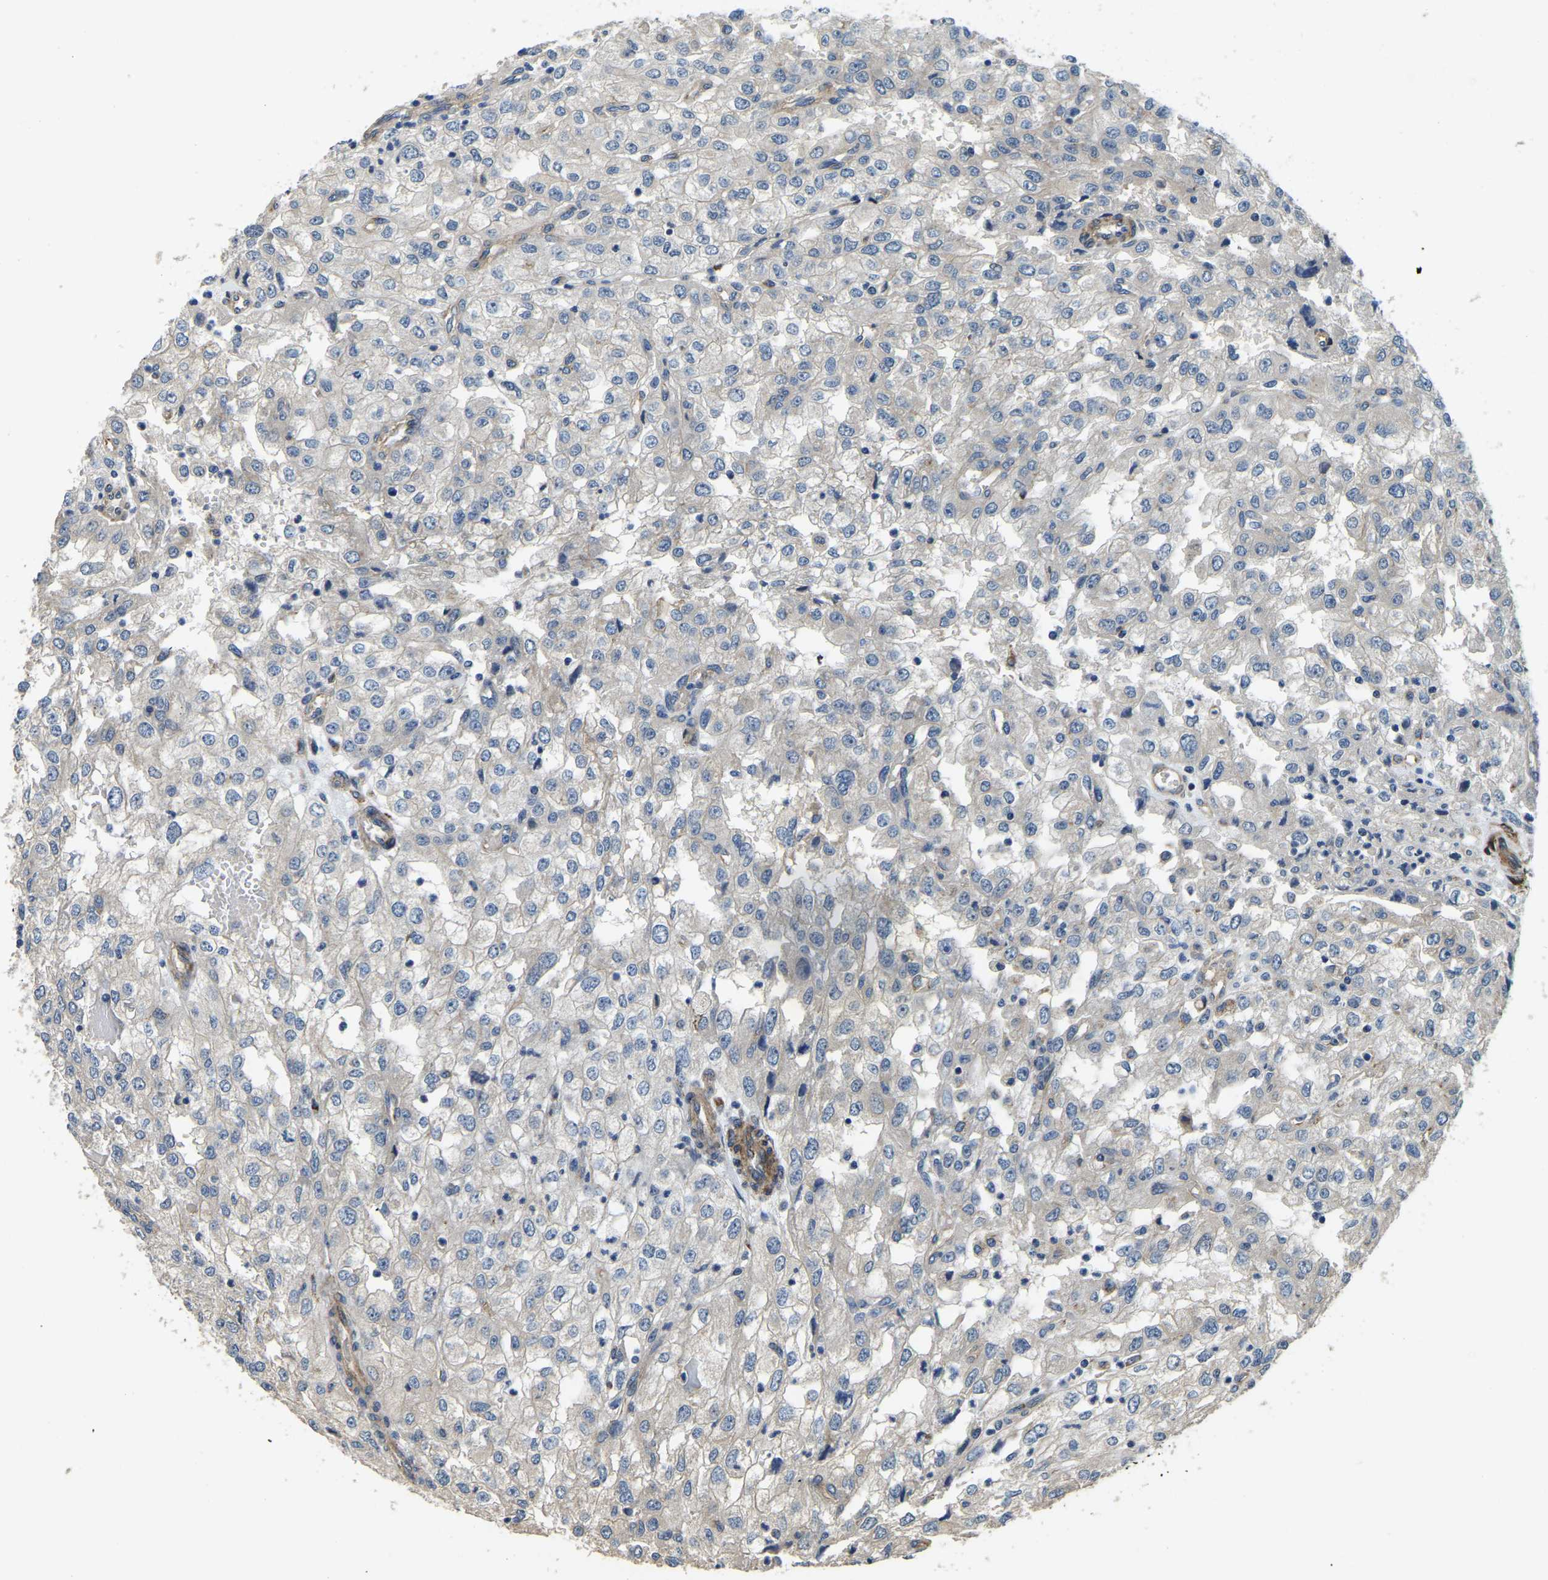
{"staining": {"intensity": "negative", "quantity": "none", "location": "none"}, "tissue": "renal cancer", "cell_type": "Tumor cells", "image_type": "cancer", "snomed": [{"axis": "morphology", "description": "Adenocarcinoma, NOS"}, {"axis": "topography", "description": "Kidney"}], "caption": "An image of human renal cancer (adenocarcinoma) is negative for staining in tumor cells.", "gene": "RNF39", "patient": {"sex": "female", "age": 54}}